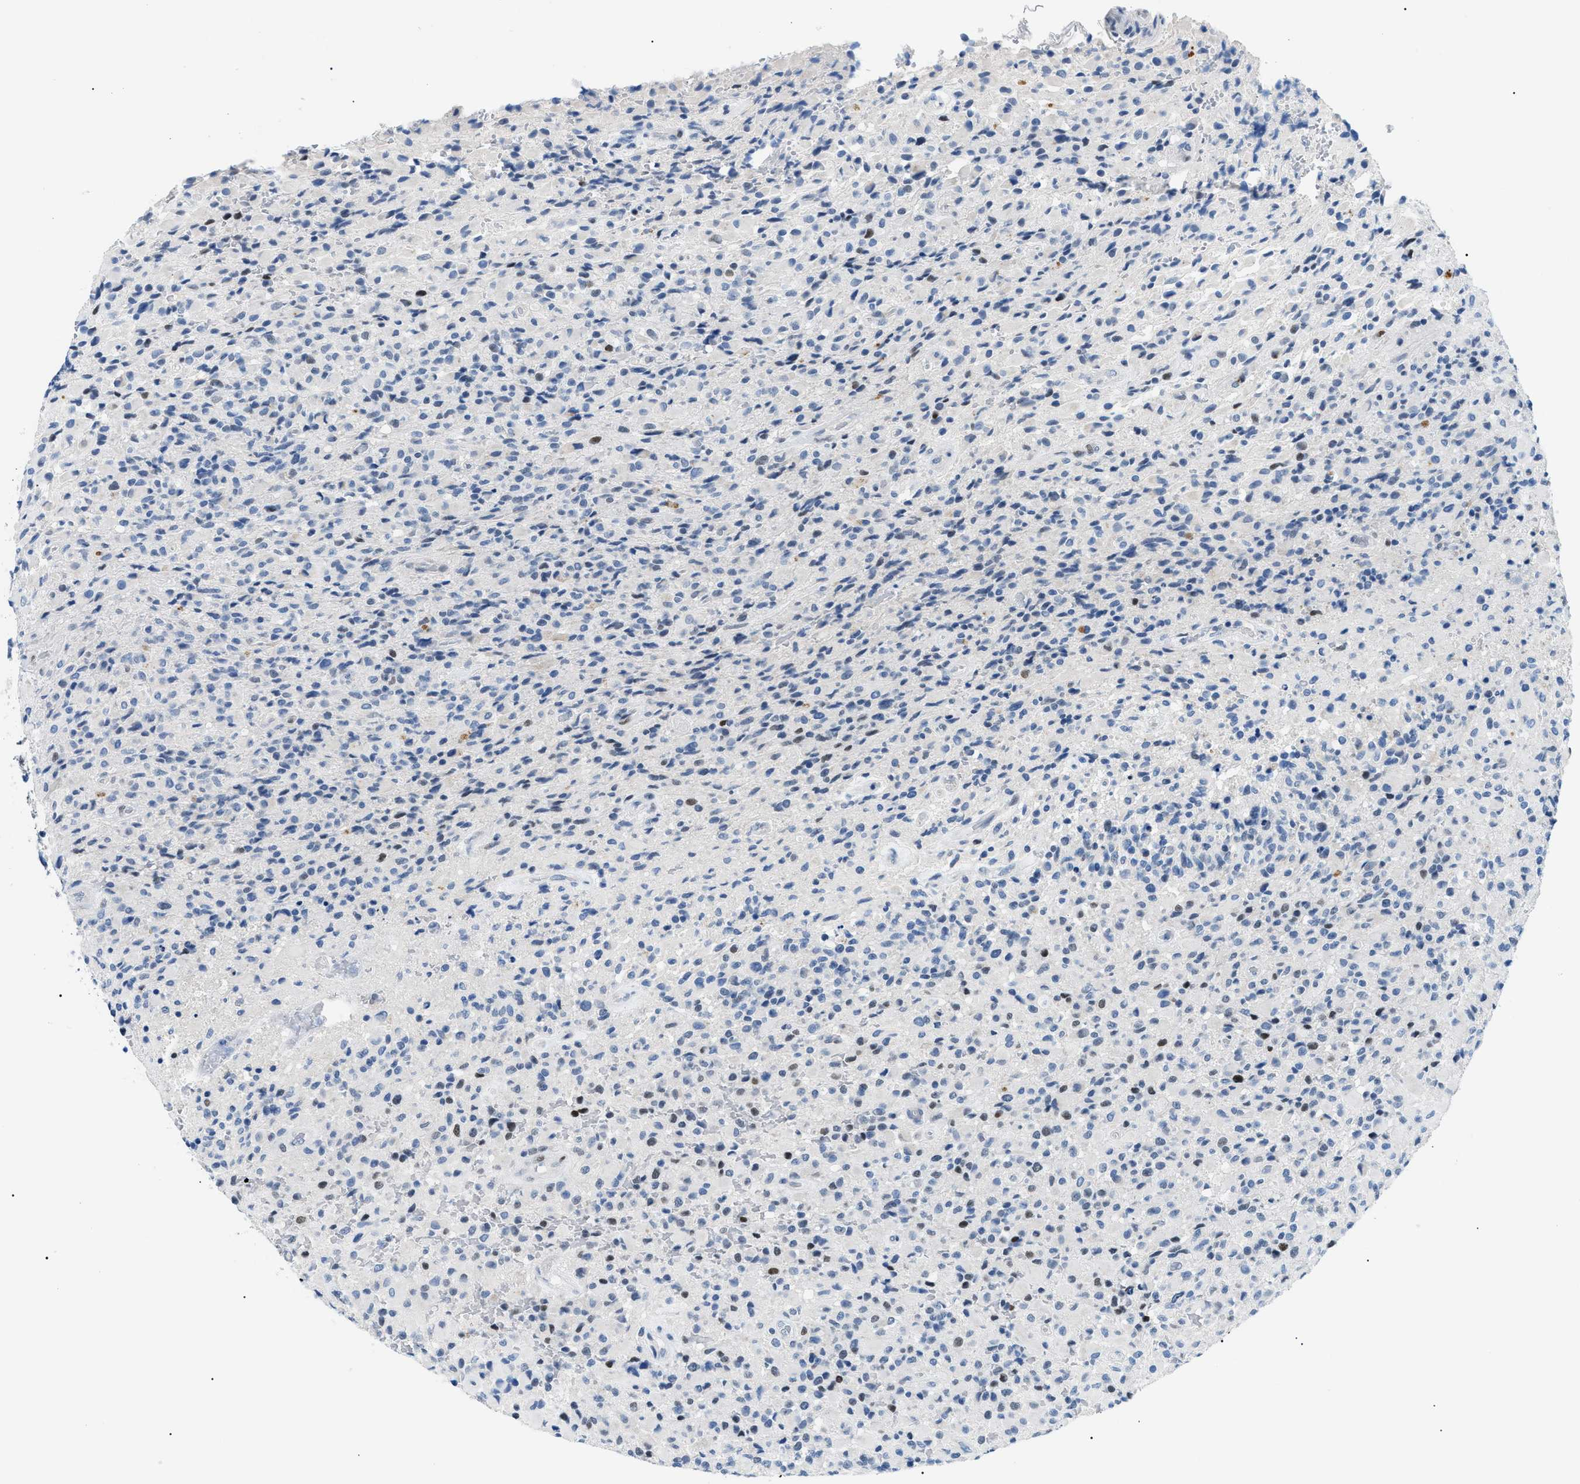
{"staining": {"intensity": "moderate", "quantity": "<25%", "location": "nuclear"}, "tissue": "glioma", "cell_type": "Tumor cells", "image_type": "cancer", "snomed": [{"axis": "morphology", "description": "Glioma, malignant, High grade"}, {"axis": "topography", "description": "Brain"}], "caption": "The image shows immunohistochemical staining of glioma. There is moderate nuclear positivity is identified in about <25% of tumor cells.", "gene": "SMARCC1", "patient": {"sex": "male", "age": 71}}